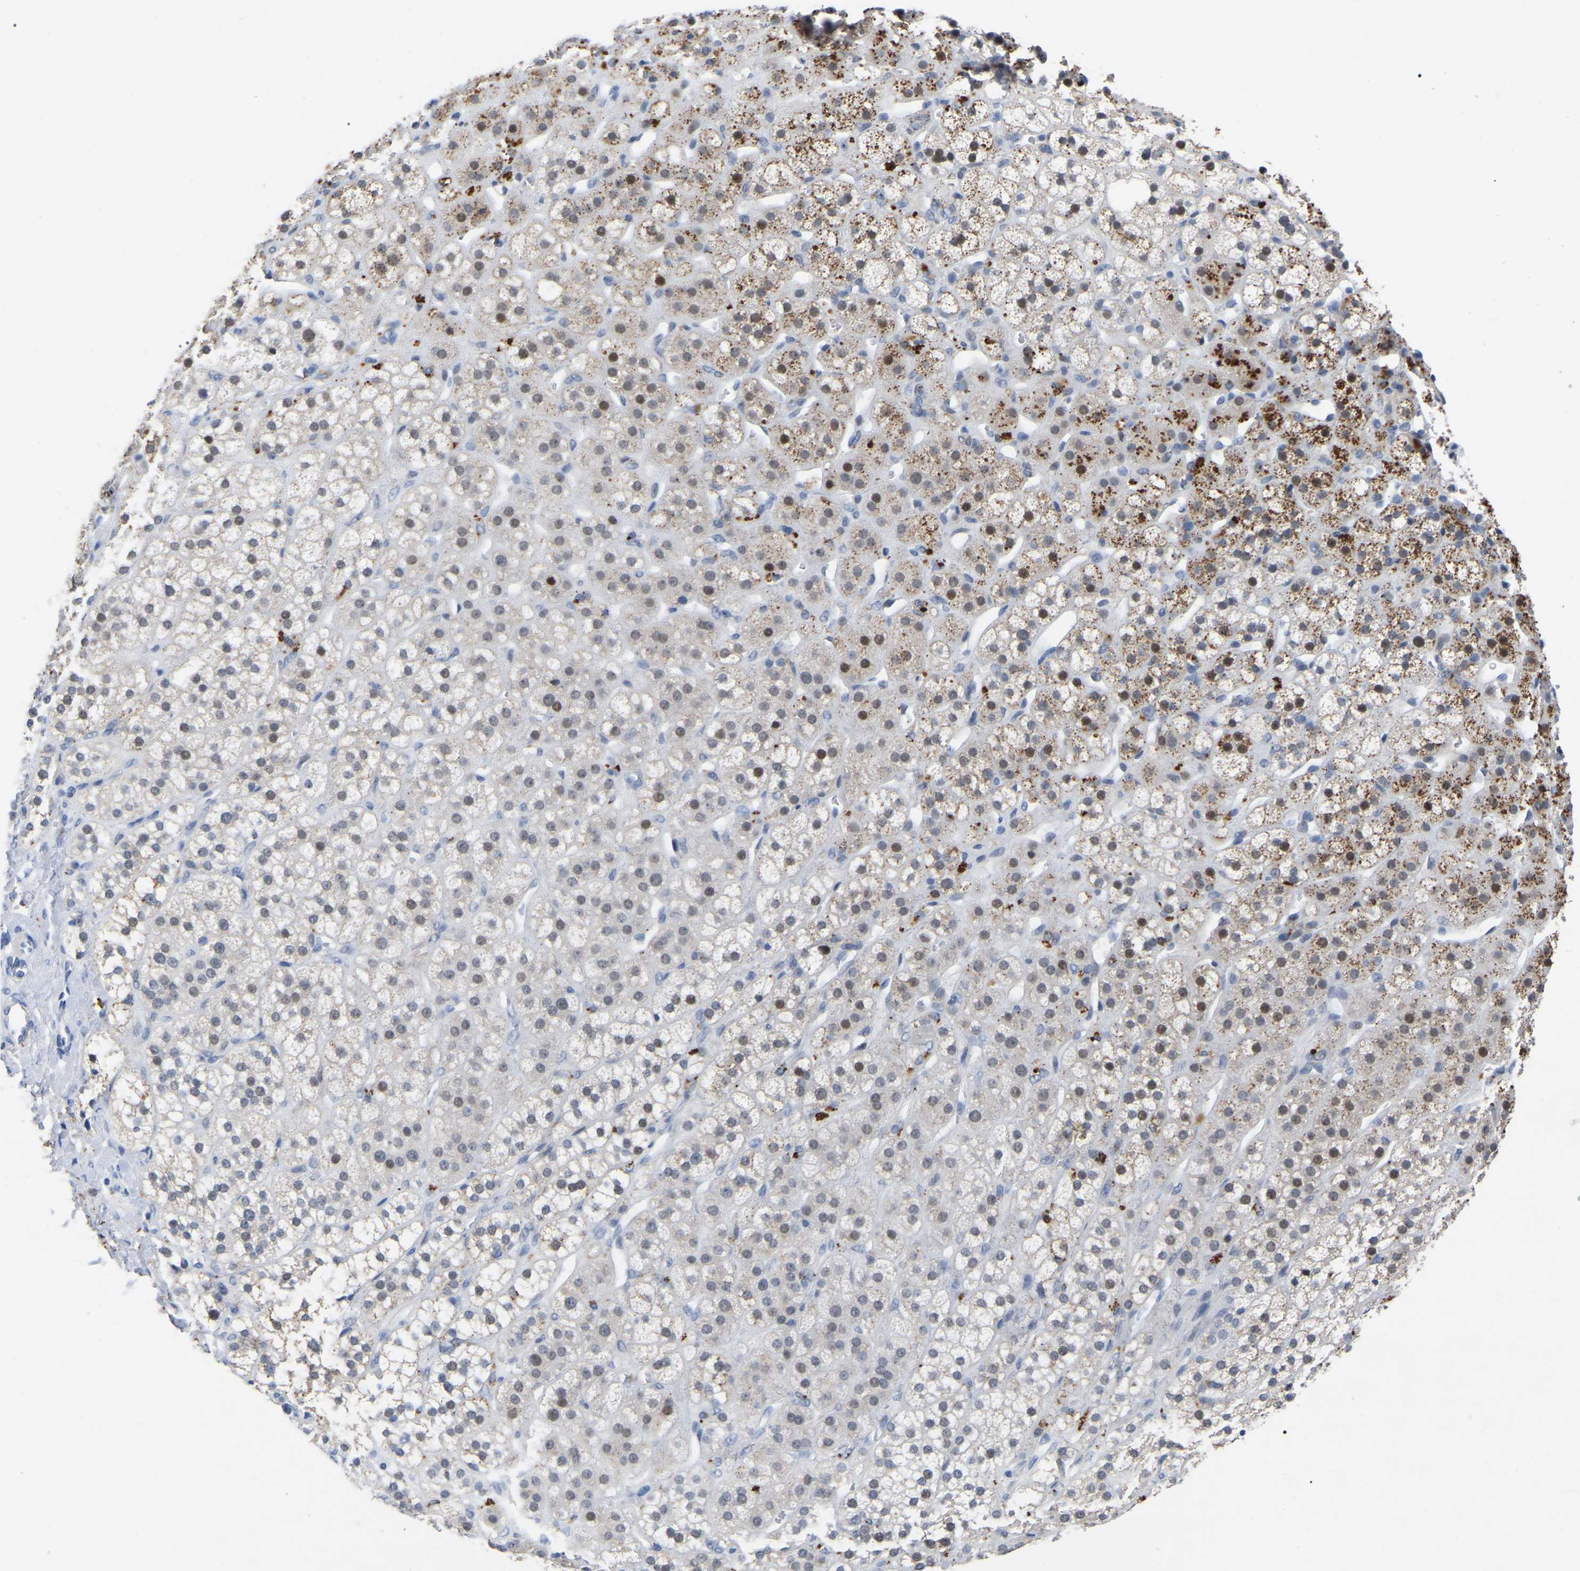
{"staining": {"intensity": "strong", "quantity": "<25%", "location": "cytoplasmic/membranous"}, "tissue": "adrenal gland", "cell_type": "Glandular cells", "image_type": "normal", "snomed": [{"axis": "morphology", "description": "Normal tissue, NOS"}, {"axis": "topography", "description": "Adrenal gland"}], "caption": "The histopathology image reveals a brown stain indicating the presence of a protein in the cytoplasmic/membranous of glandular cells in adrenal gland. (Brightfield microscopy of DAB IHC at high magnification).", "gene": "SMPD2", "patient": {"sex": "male", "age": 56}}